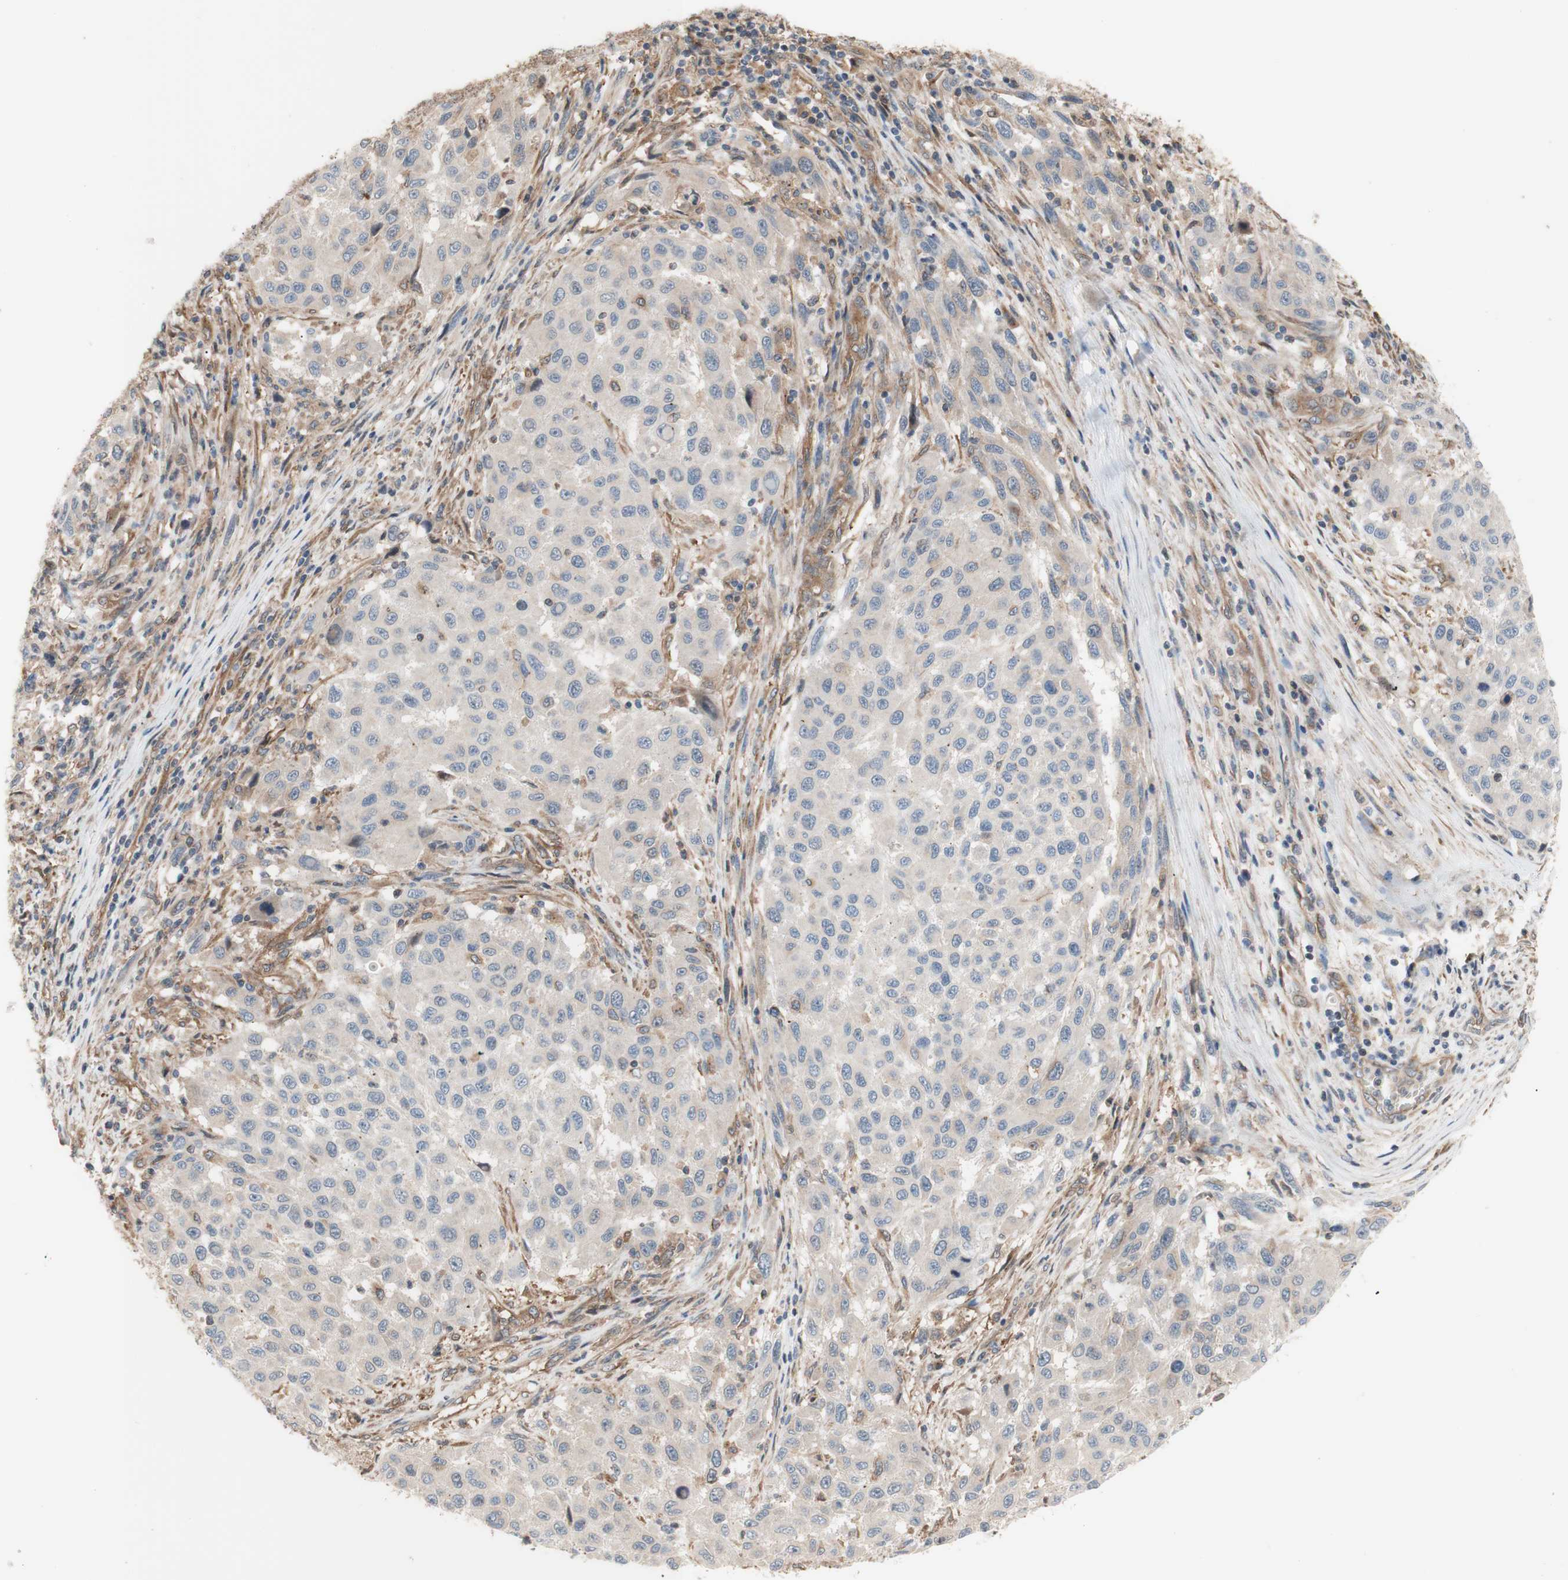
{"staining": {"intensity": "negative", "quantity": "none", "location": "none"}, "tissue": "melanoma", "cell_type": "Tumor cells", "image_type": "cancer", "snomed": [{"axis": "morphology", "description": "Malignant melanoma, Metastatic site"}, {"axis": "topography", "description": "Lymph node"}], "caption": "This is a image of immunohistochemistry (IHC) staining of malignant melanoma (metastatic site), which shows no staining in tumor cells.", "gene": "DYNLRB1", "patient": {"sex": "male", "age": 61}}